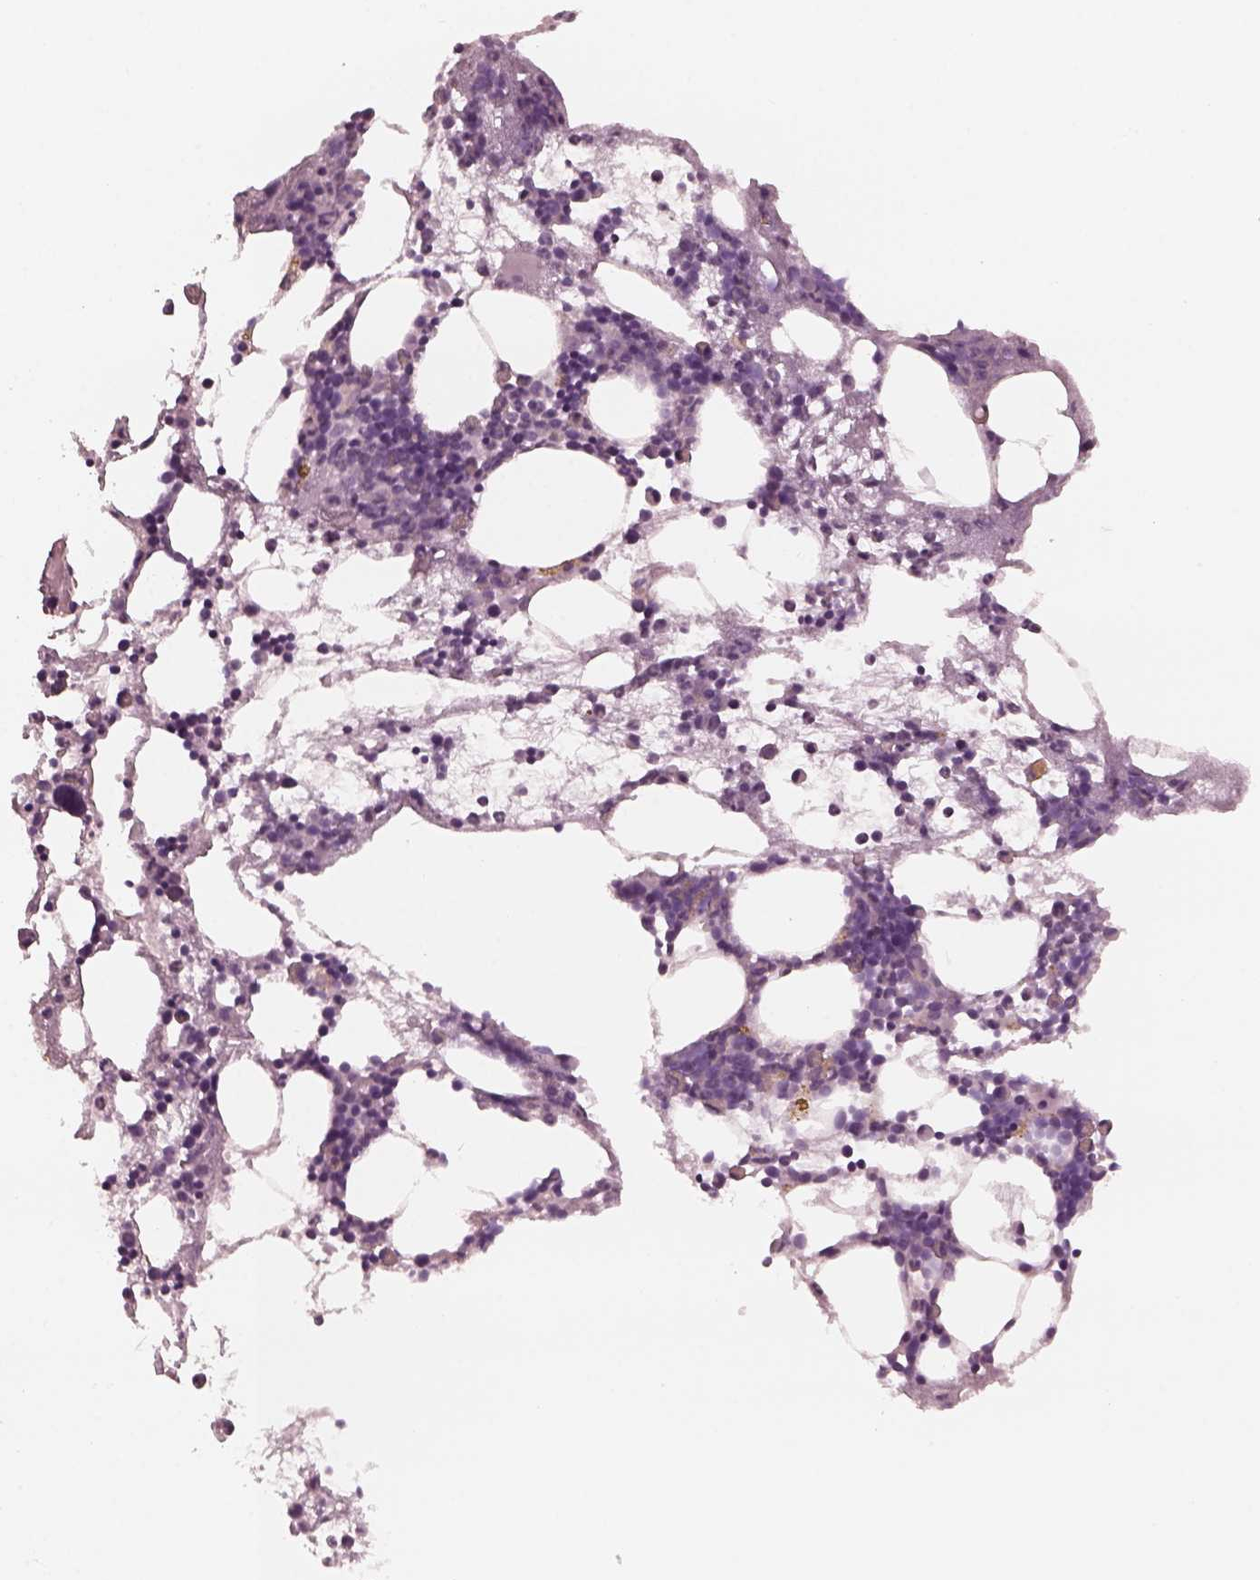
{"staining": {"intensity": "negative", "quantity": "none", "location": "none"}, "tissue": "bone marrow", "cell_type": "Hematopoietic cells", "image_type": "normal", "snomed": [{"axis": "morphology", "description": "Normal tissue, NOS"}, {"axis": "topography", "description": "Bone marrow"}], "caption": "Immunohistochemical staining of normal human bone marrow shows no significant staining in hematopoietic cells.", "gene": "C2orf81", "patient": {"sex": "male", "age": 54}}